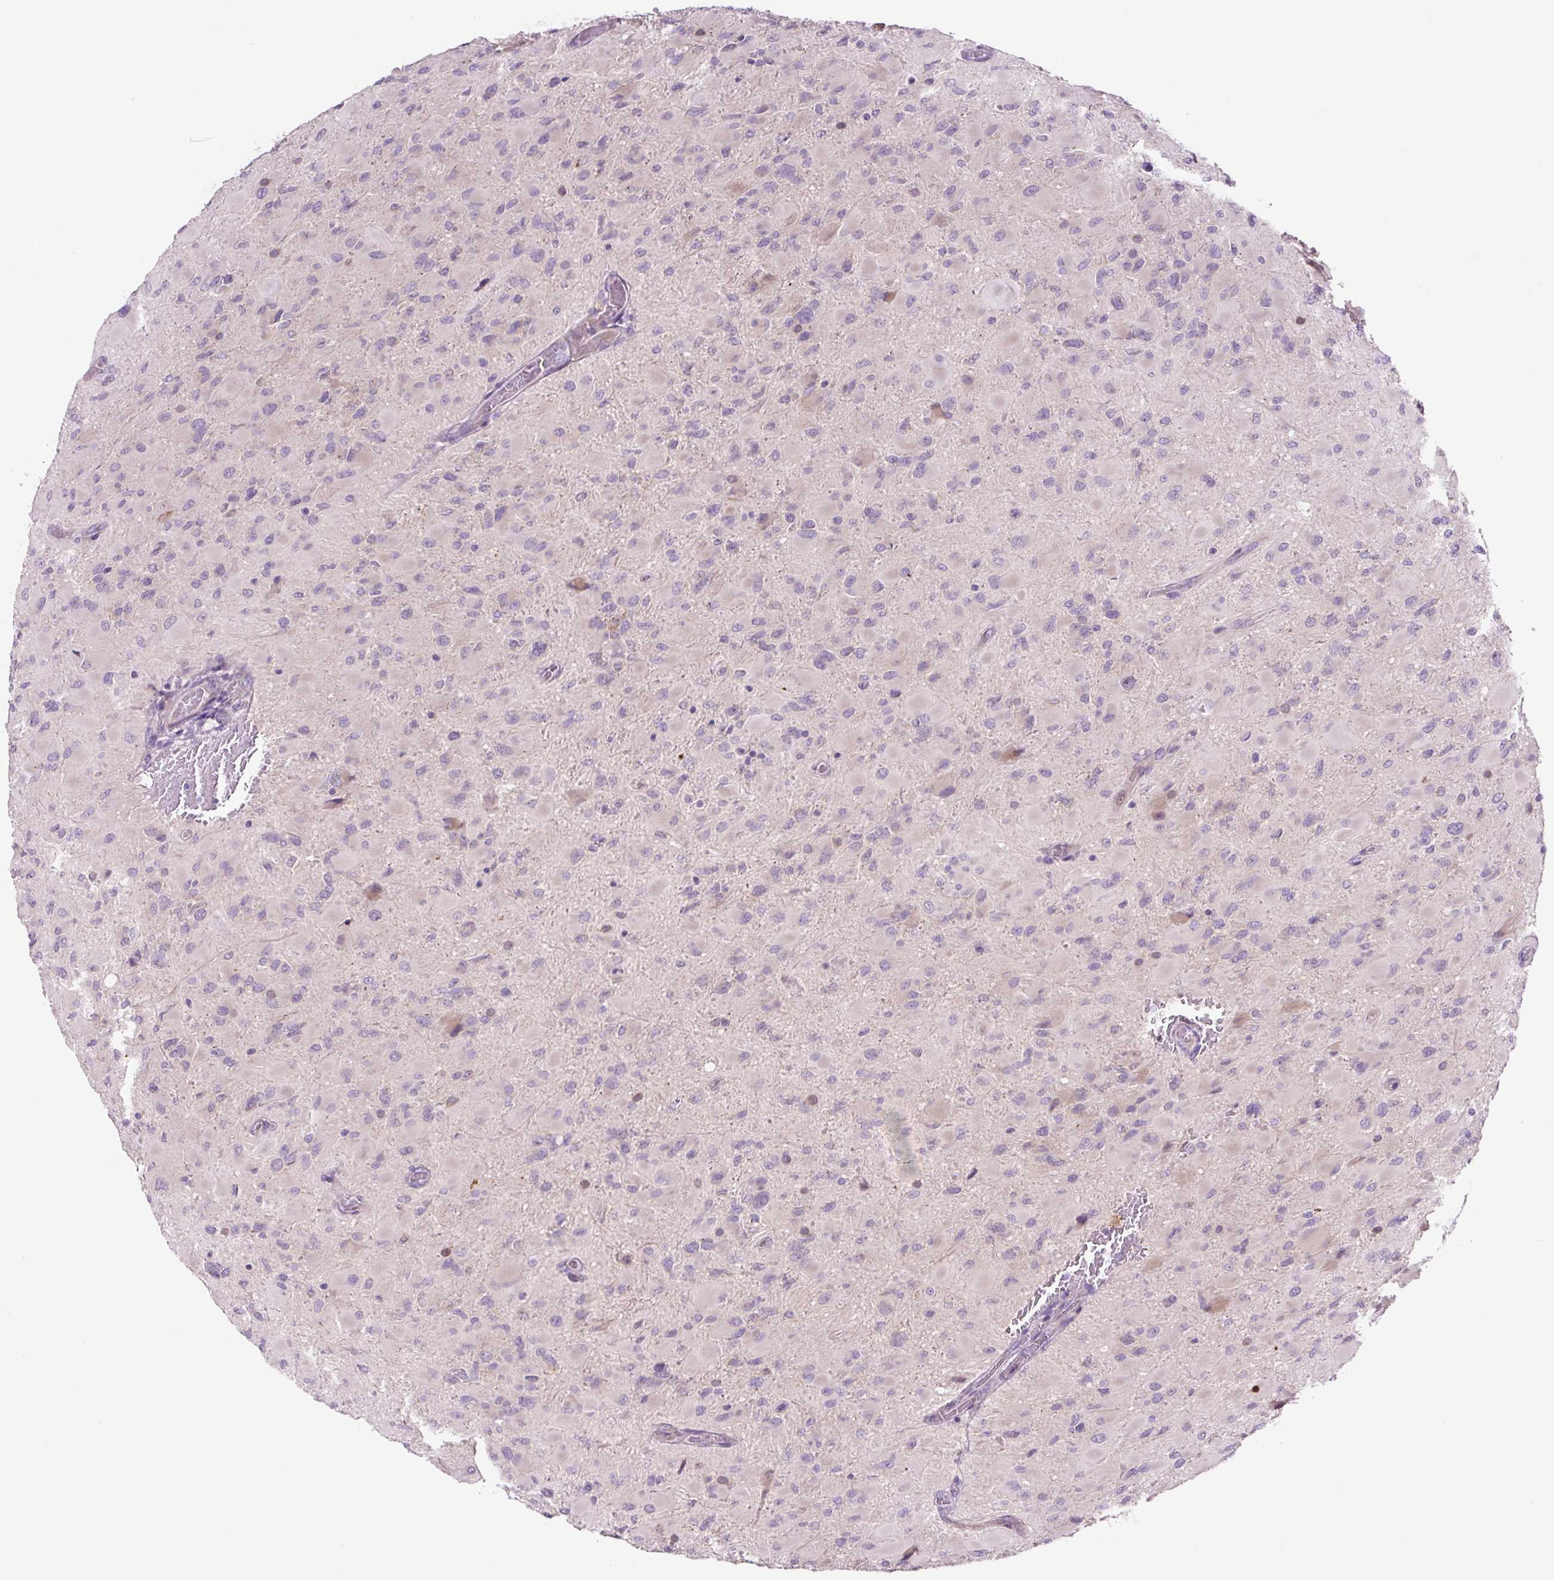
{"staining": {"intensity": "weak", "quantity": "<25%", "location": "cytoplasmic/membranous,nuclear"}, "tissue": "glioma", "cell_type": "Tumor cells", "image_type": "cancer", "snomed": [{"axis": "morphology", "description": "Glioma, malignant, High grade"}, {"axis": "topography", "description": "Cerebral cortex"}], "caption": "Micrograph shows no significant protein positivity in tumor cells of glioma. The staining was performed using DAB to visualize the protein expression in brown, while the nuclei were stained in blue with hematoxylin (Magnification: 20x).", "gene": "OGDHL", "patient": {"sex": "female", "age": 36}}